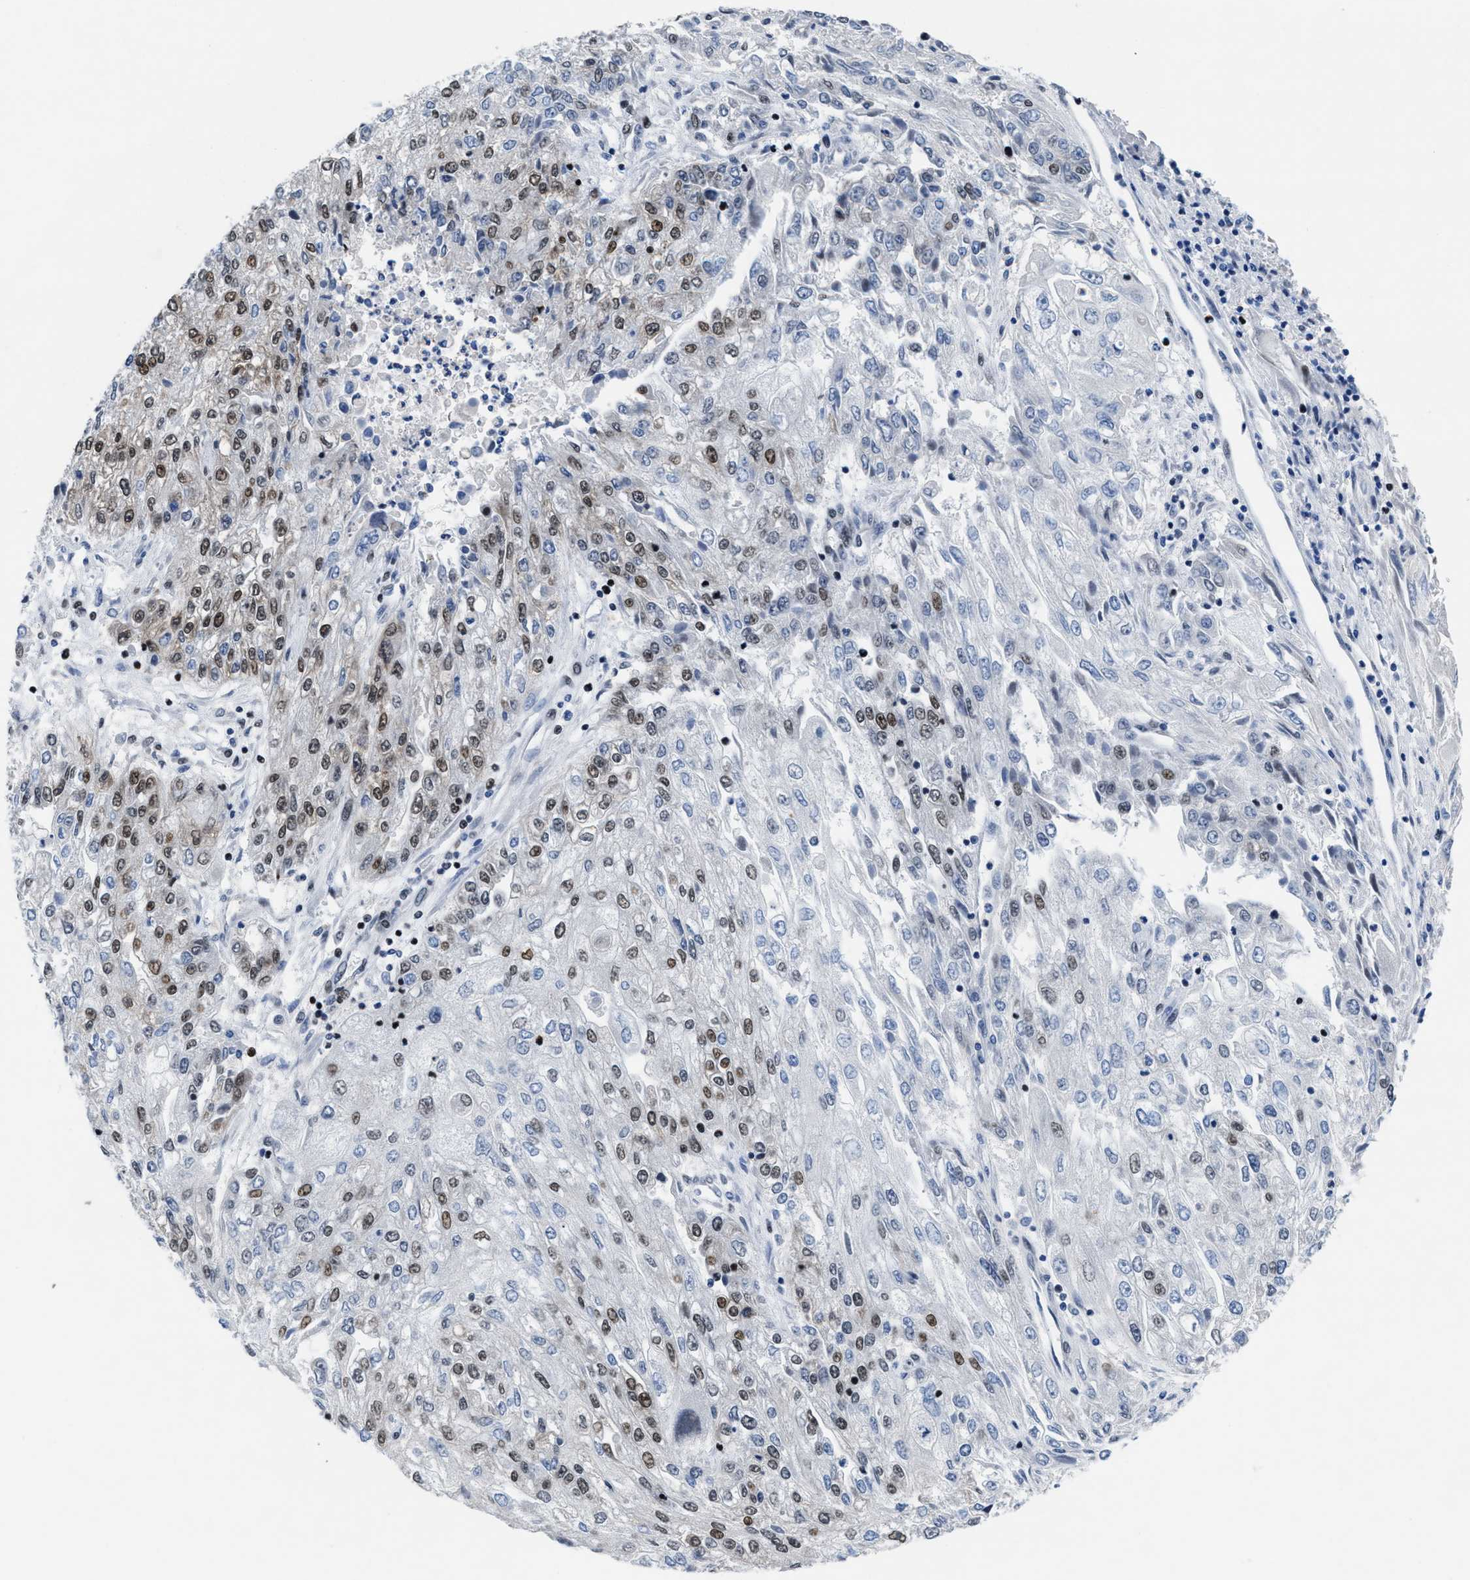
{"staining": {"intensity": "moderate", "quantity": "25%-75%", "location": "nuclear"}, "tissue": "endometrial cancer", "cell_type": "Tumor cells", "image_type": "cancer", "snomed": [{"axis": "morphology", "description": "Adenocarcinoma, NOS"}, {"axis": "topography", "description": "Endometrium"}], "caption": "An IHC histopathology image of tumor tissue is shown. Protein staining in brown shows moderate nuclear positivity in endometrial cancer within tumor cells. Ihc stains the protein in brown and the nuclei are stained blue.", "gene": "WDR81", "patient": {"sex": "female", "age": 49}}